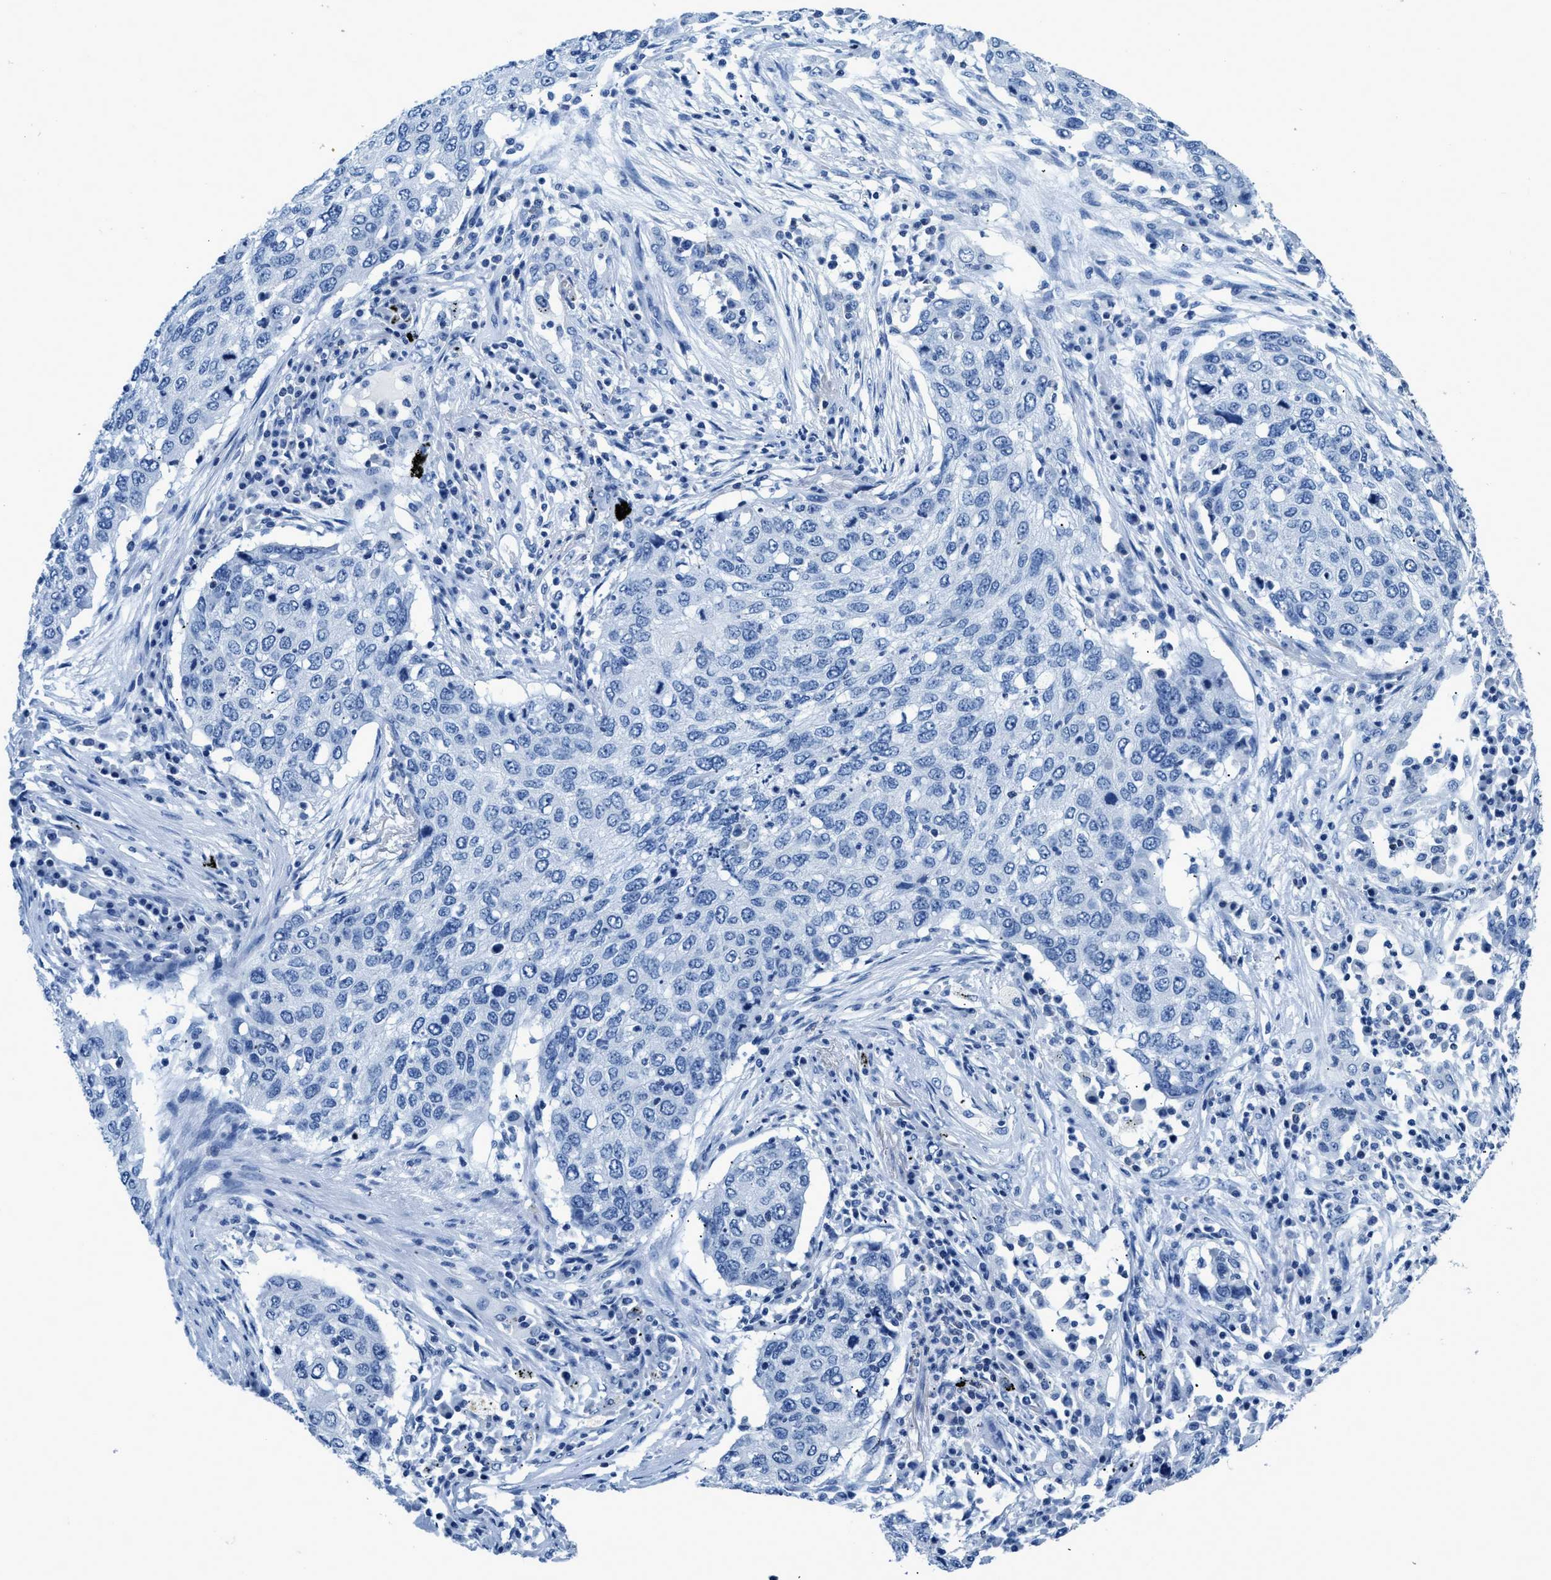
{"staining": {"intensity": "negative", "quantity": "none", "location": "none"}, "tissue": "lung cancer", "cell_type": "Tumor cells", "image_type": "cancer", "snomed": [{"axis": "morphology", "description": "Squamous cell carcinoma, NOS"}, {"axis": "topography", "description": "Lung"}], "caption": "The immunohistochemistry photomicrograph has no significant positivity in tumor cells of lung squamous cell carcinoma tissue.", "gene": "NFATC2", "patient": {"sex": "female", "age": 63}}